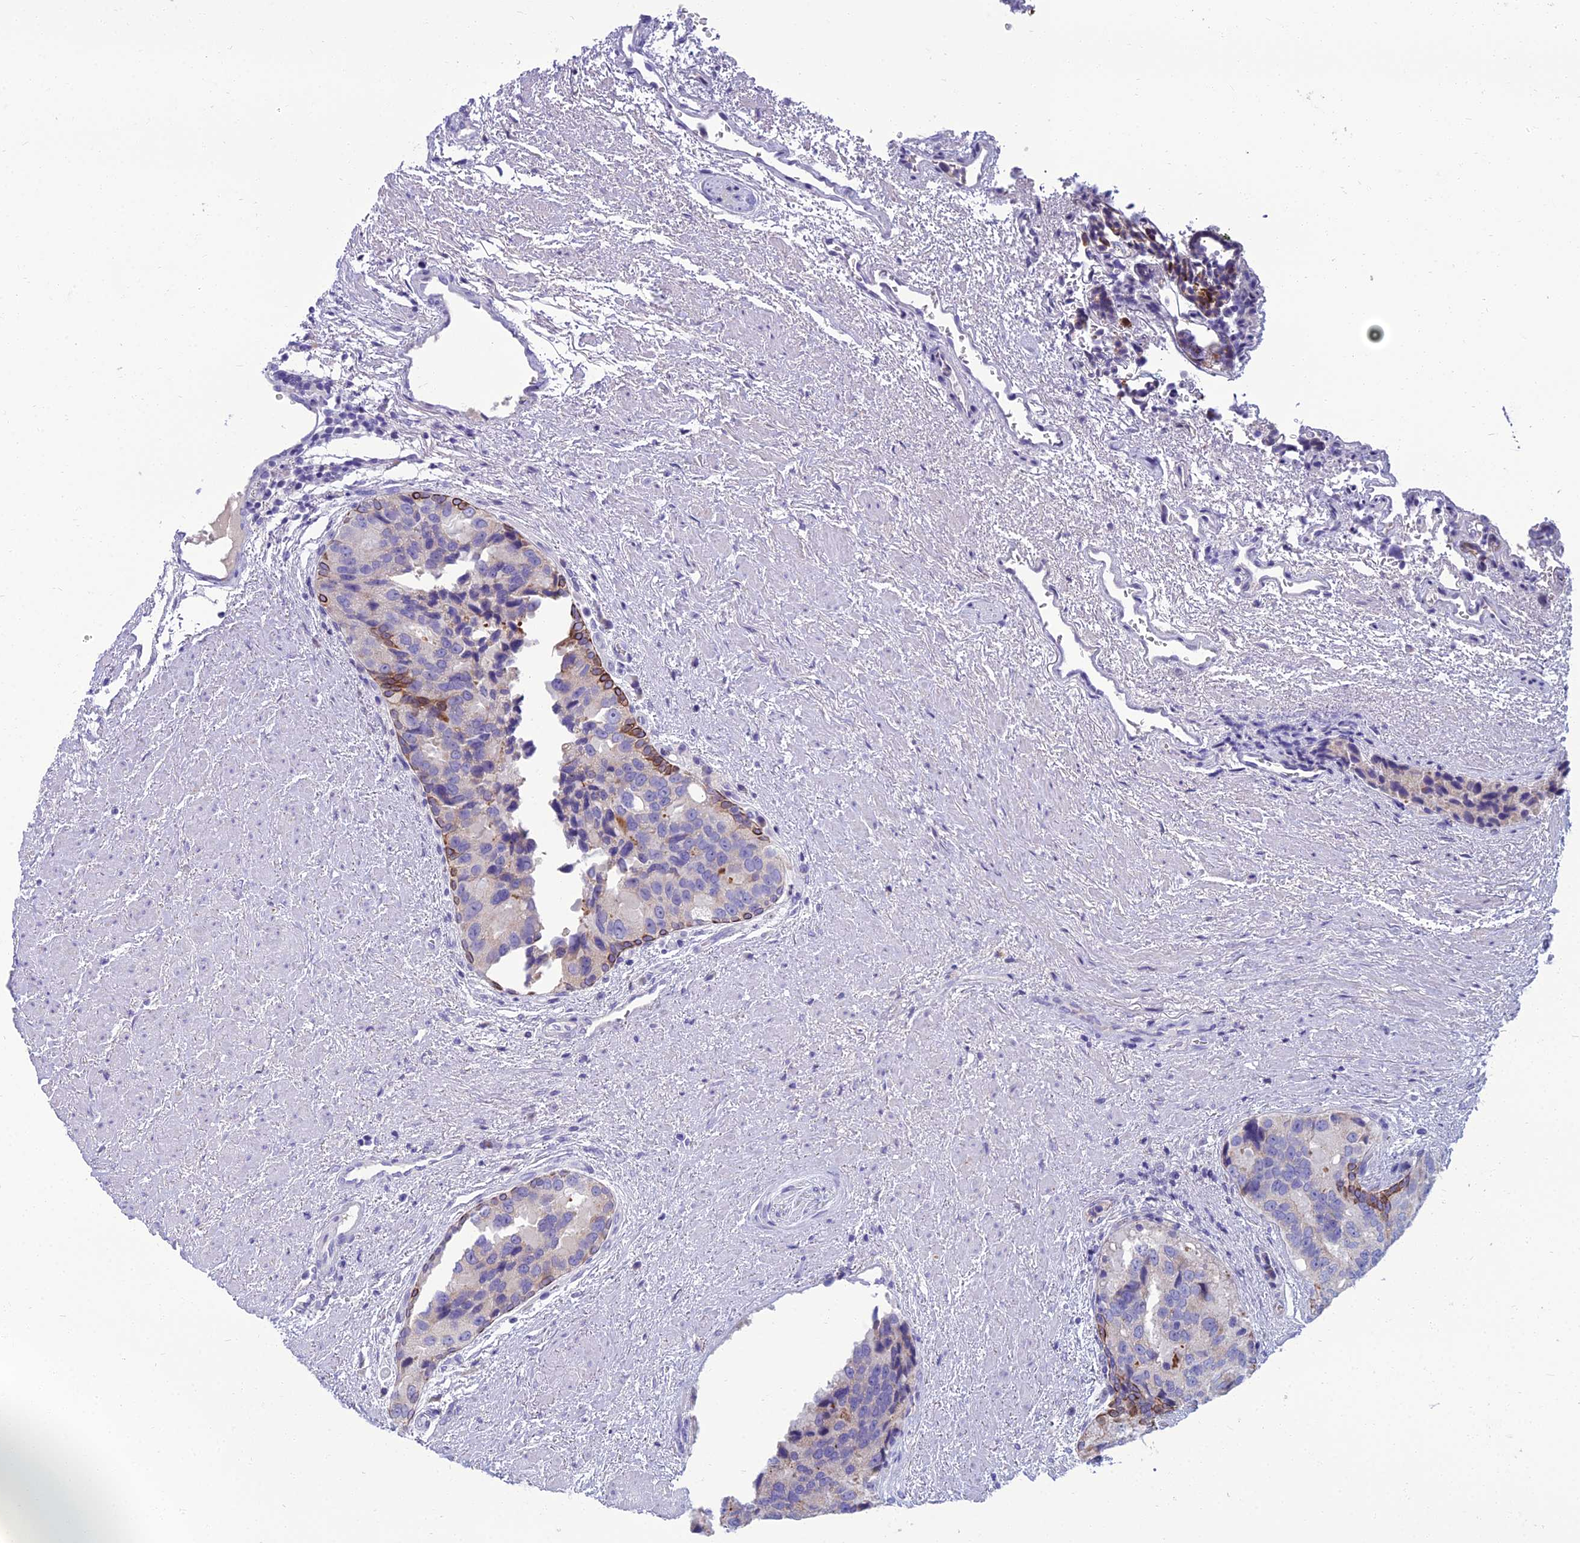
{"staining": {"intensity": "moderate", "quantity": "<25%", "location": "cytoplasmic/membranous"}, "tissue": "prostate cancer", "cell_type": "Tumor cells", "image_type": "cancer", "snomed": [{"axis": "morphology", "description": "Adenocarcinoma, High grade"}, {"axis": "topography", "description": "Prostate"}], "caption": "Protein expression analysis of adenocarcinoma (high-grade) (prostate) demonstrates moderate cytoplasmic/membranous positivity in about <25% of tumor cells.", "gene": "SPTLC3", "patient": {"sex": "male", "age": 70}}